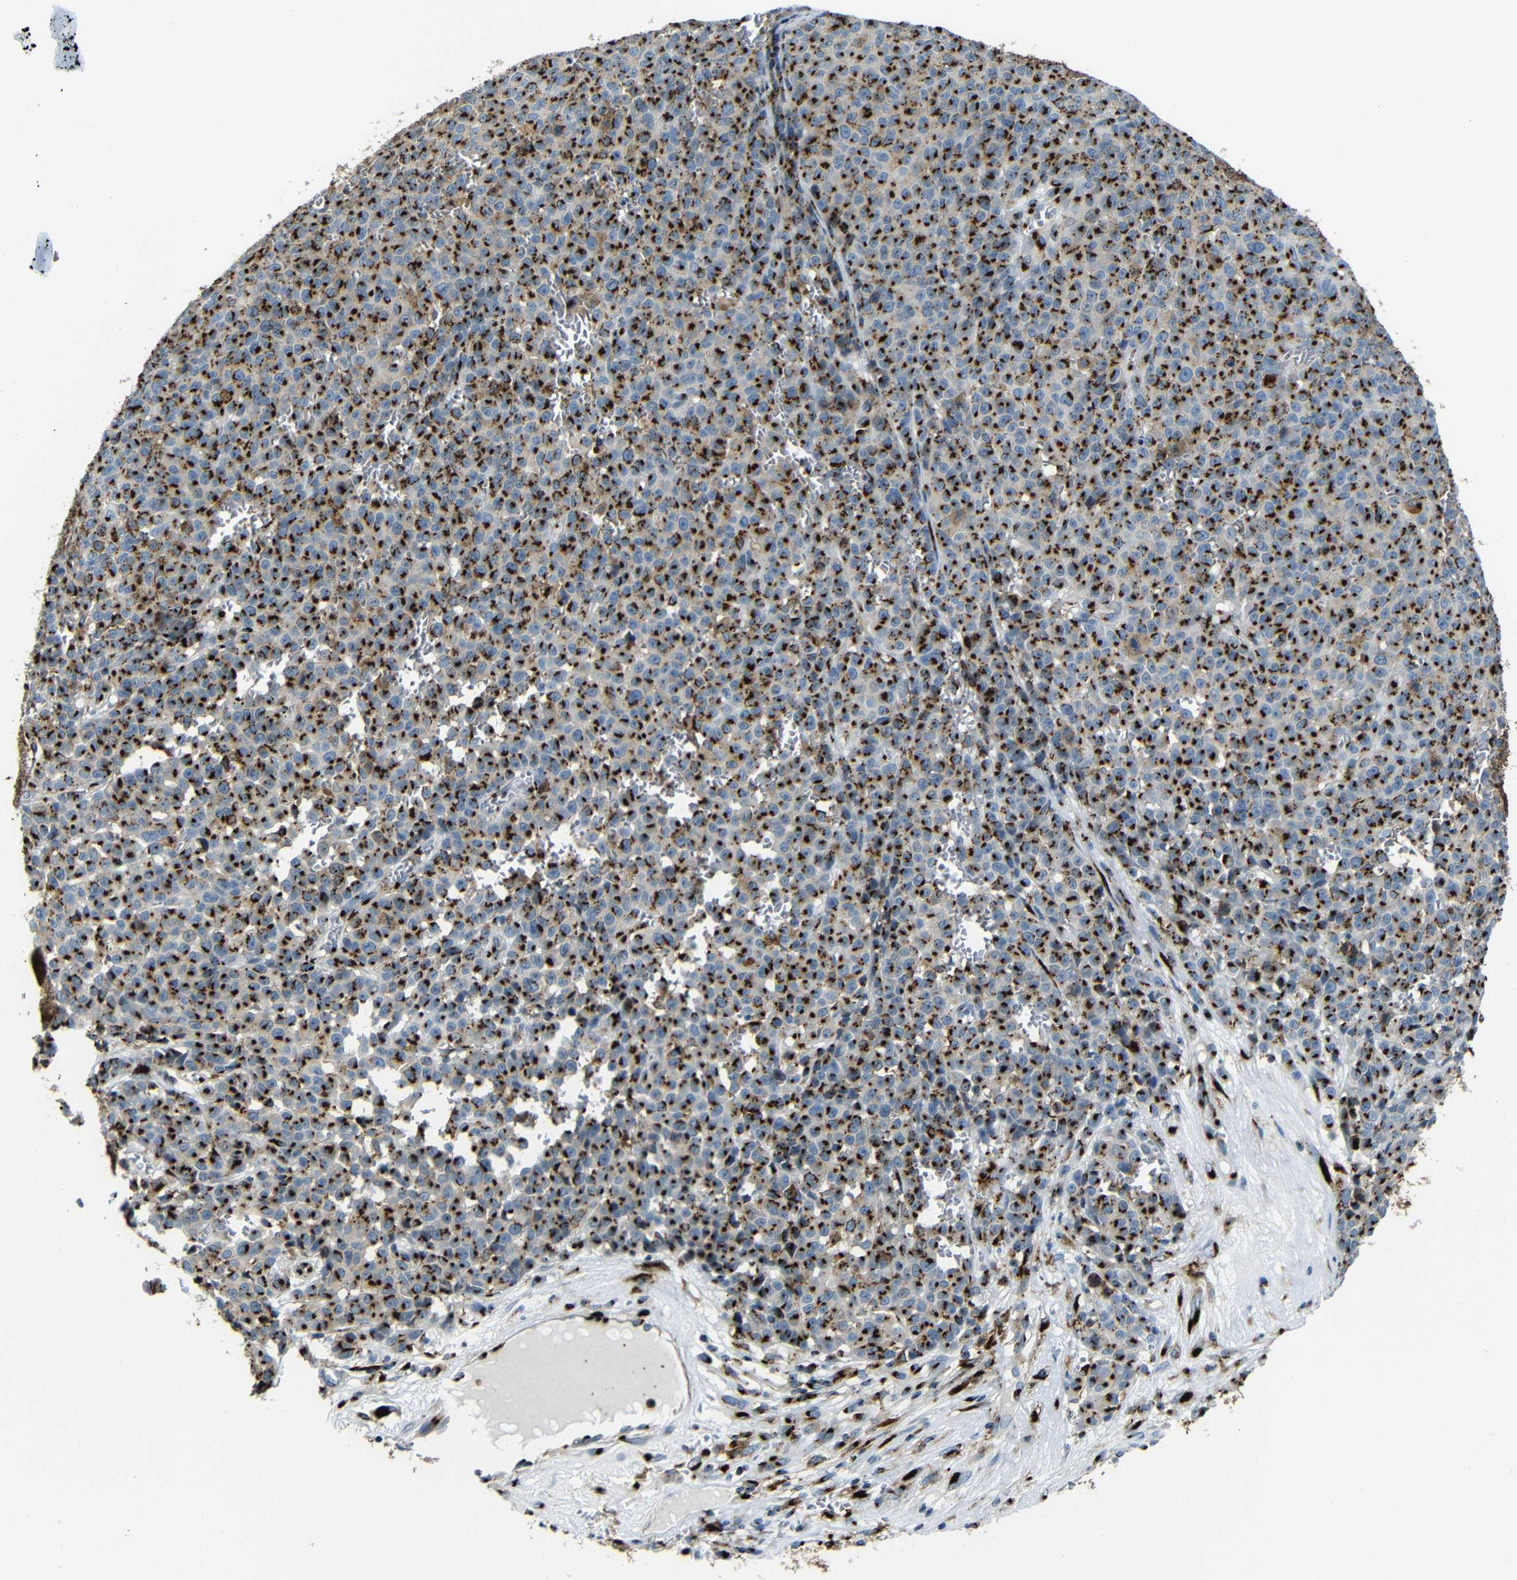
{"staining": {"intensity": "strong", "quantity": ">75%", "location": "cytoplasmic/membranous"}, "tissue": "melanoma", "cell_type": "Tumor cells", "image_type": "cancer", "snomed": [{"axis": "morphology", "description": "Malignant melanoma, NOS"}, {"axis": "topography", "description": "Skin"}], "caption": "High-power microscopy captured an immunohistochemistry (IHC) image of melanoma, revealing strong cytoplasmic/membranous staining in approximately >75% of tumor cells. Immunohistochemistry (ihc) stains the protein of interest in brown and the nuclei are stained blue.", "gene": "TGOLN2", "patient": {"sex": "female", "age": 82}}